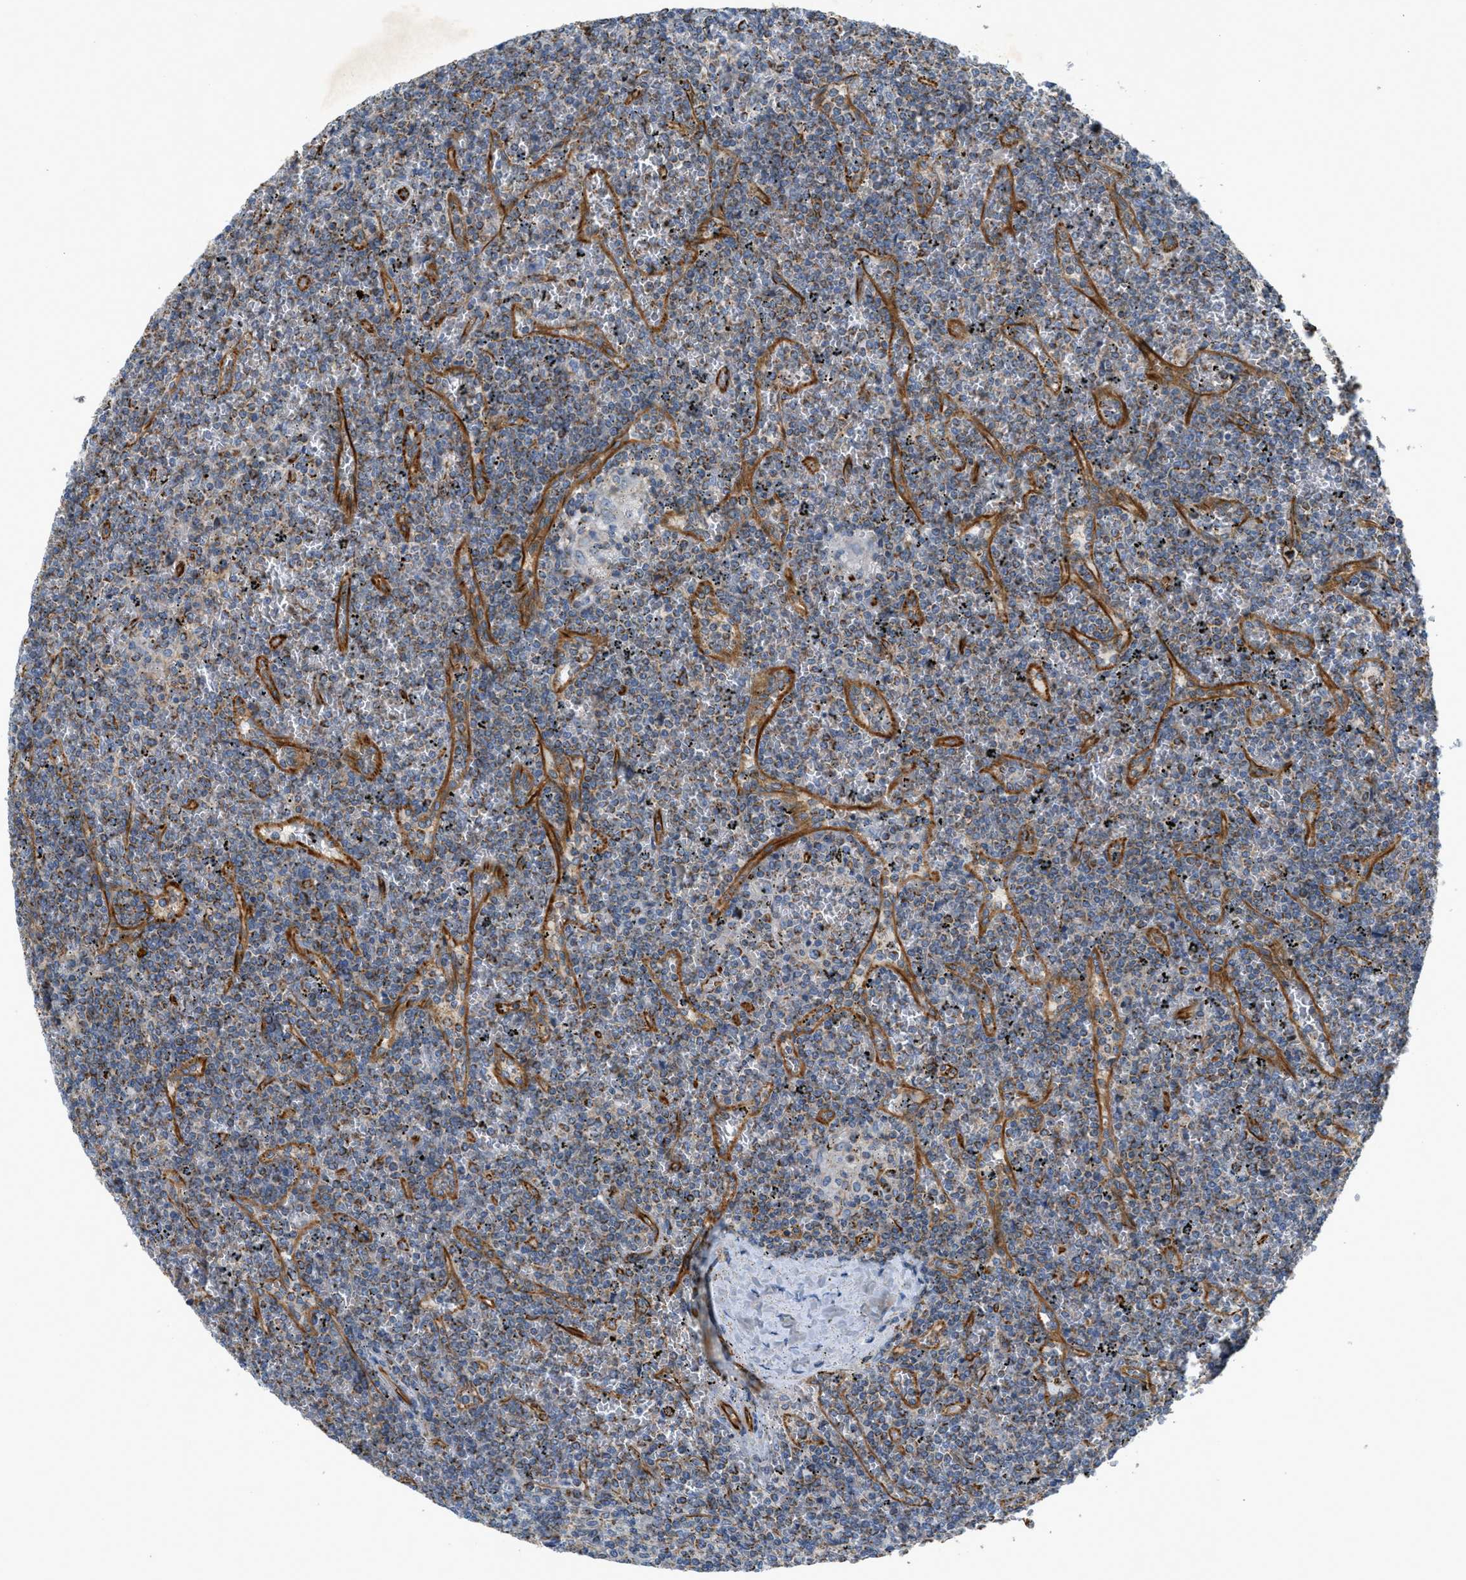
{"staining": {"intensity": "moderate", "quantity": "25%-75%", "location": "cytoplasmic/membranous"}, "tissue": "lymphoma", "cell_type": "Tumor cells", "image_type": "cancer", "snomed": [{"axis": "morphology", "description": "Malignant lymphoma, non-Hodgkin's type, Low grade"}, {"axis": "topography", "description": "Spleen"}], "caption": "Immunohistochemical staining of lymphoma exhibits moderate cytoplasmic/membranous protein staining in about 25%-75% of tumor cells.", "gene": "BTN3A1", "patient": {"sex": "female", "age": 19}}